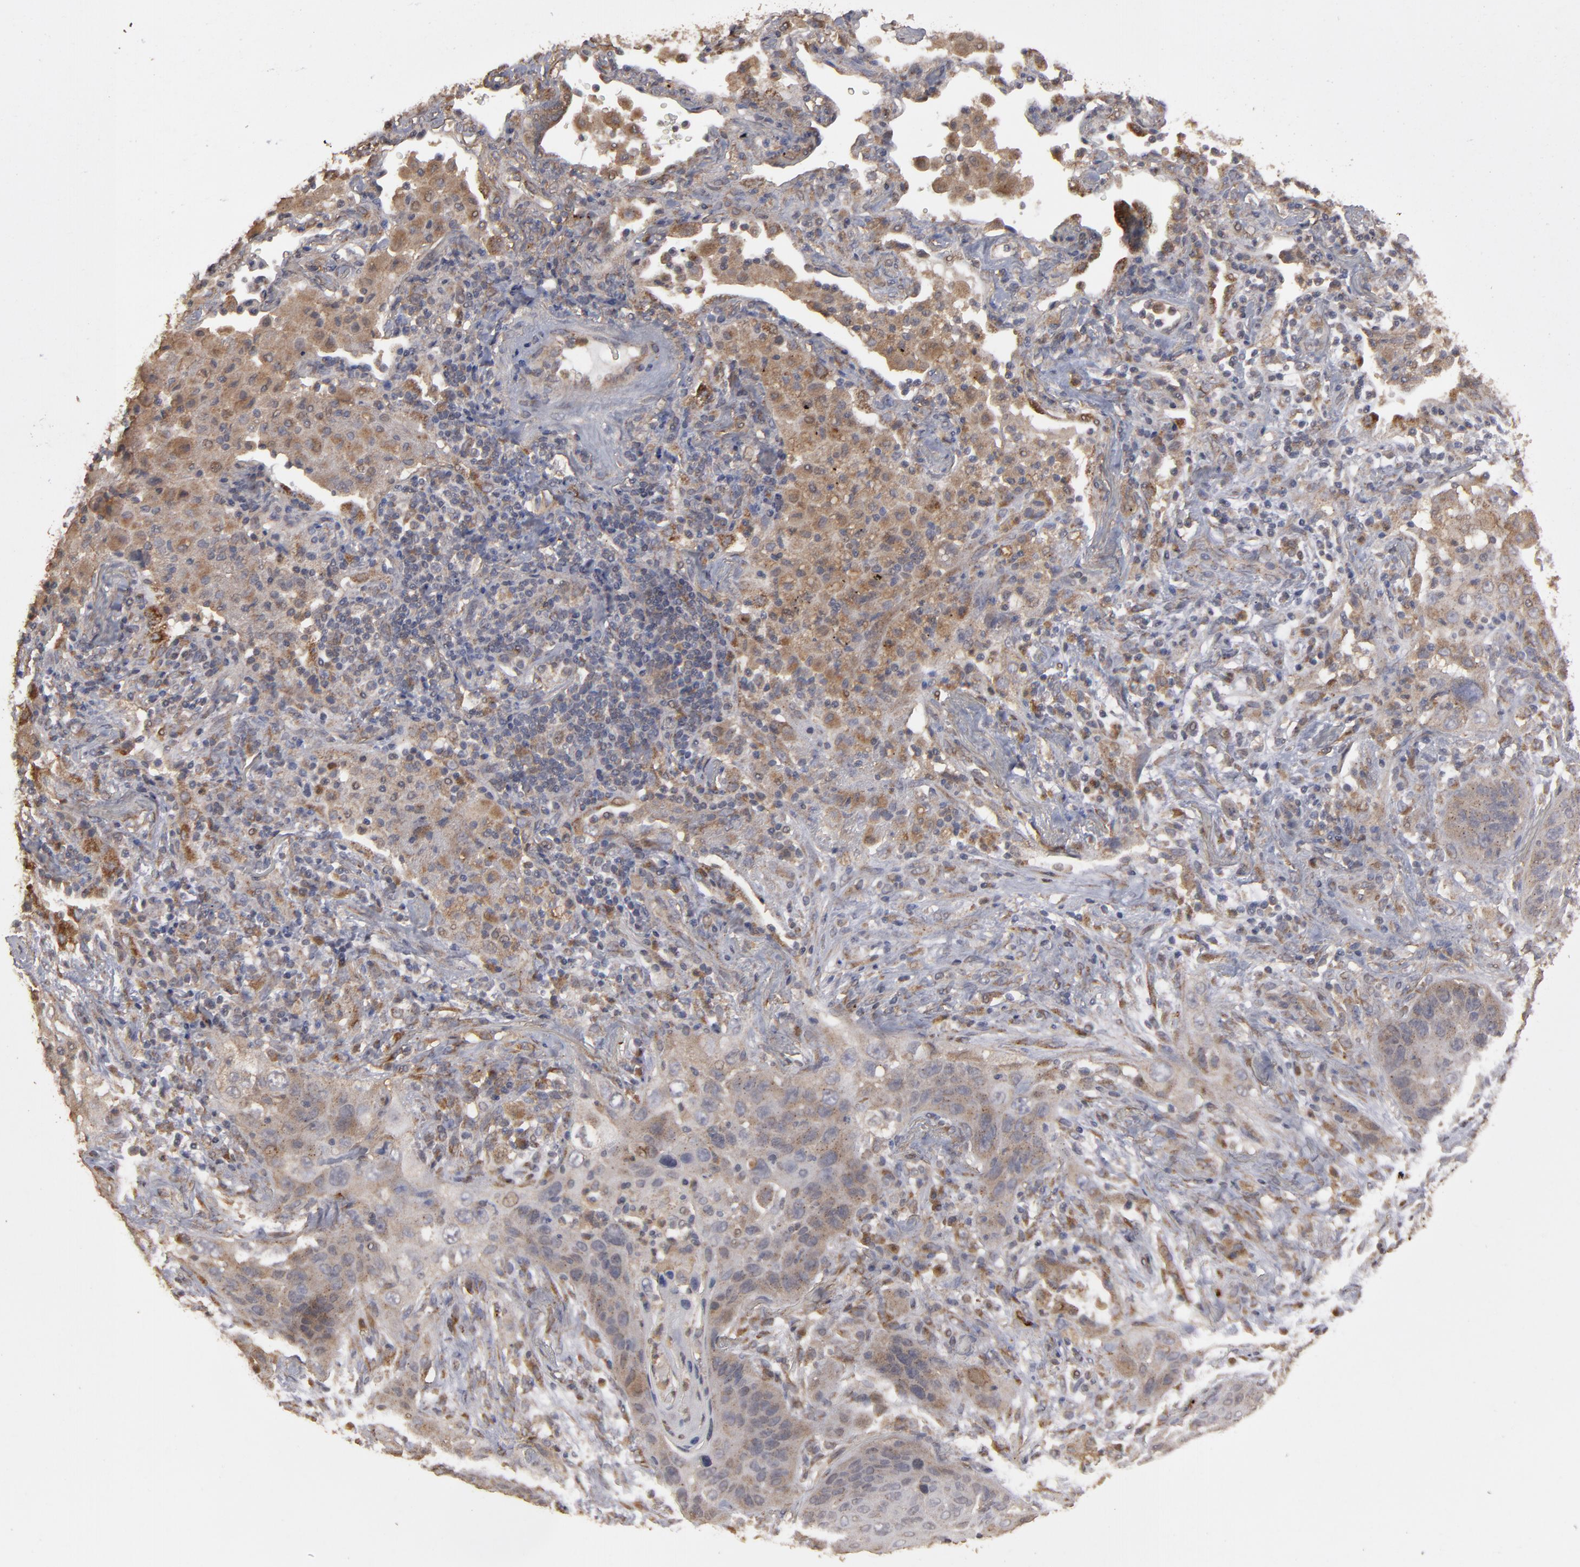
{"staining": {"intensity": "moderate", "quantity": ">75%", "location": "cytoplasmic/membranous"}, "tissue": "lung cancer", "cell_type": "Tumor cells", "image_type": "cancer", "snomed": [{"axis": "morphology", "description": "Squamous cell carcinoma, NOS"}, {"axis": "topography", "description": "Lung"}], "caption": "IHC (DAB (3,3'-diaminobenzidine)) staining of human squamous cell carcinoma (lung) shows moderate cytoplasmic/membranous protein staining in approximately >75% of tumor cells.", "gene": "MMP2", "patient": {"sex": "female", "age": 67}}